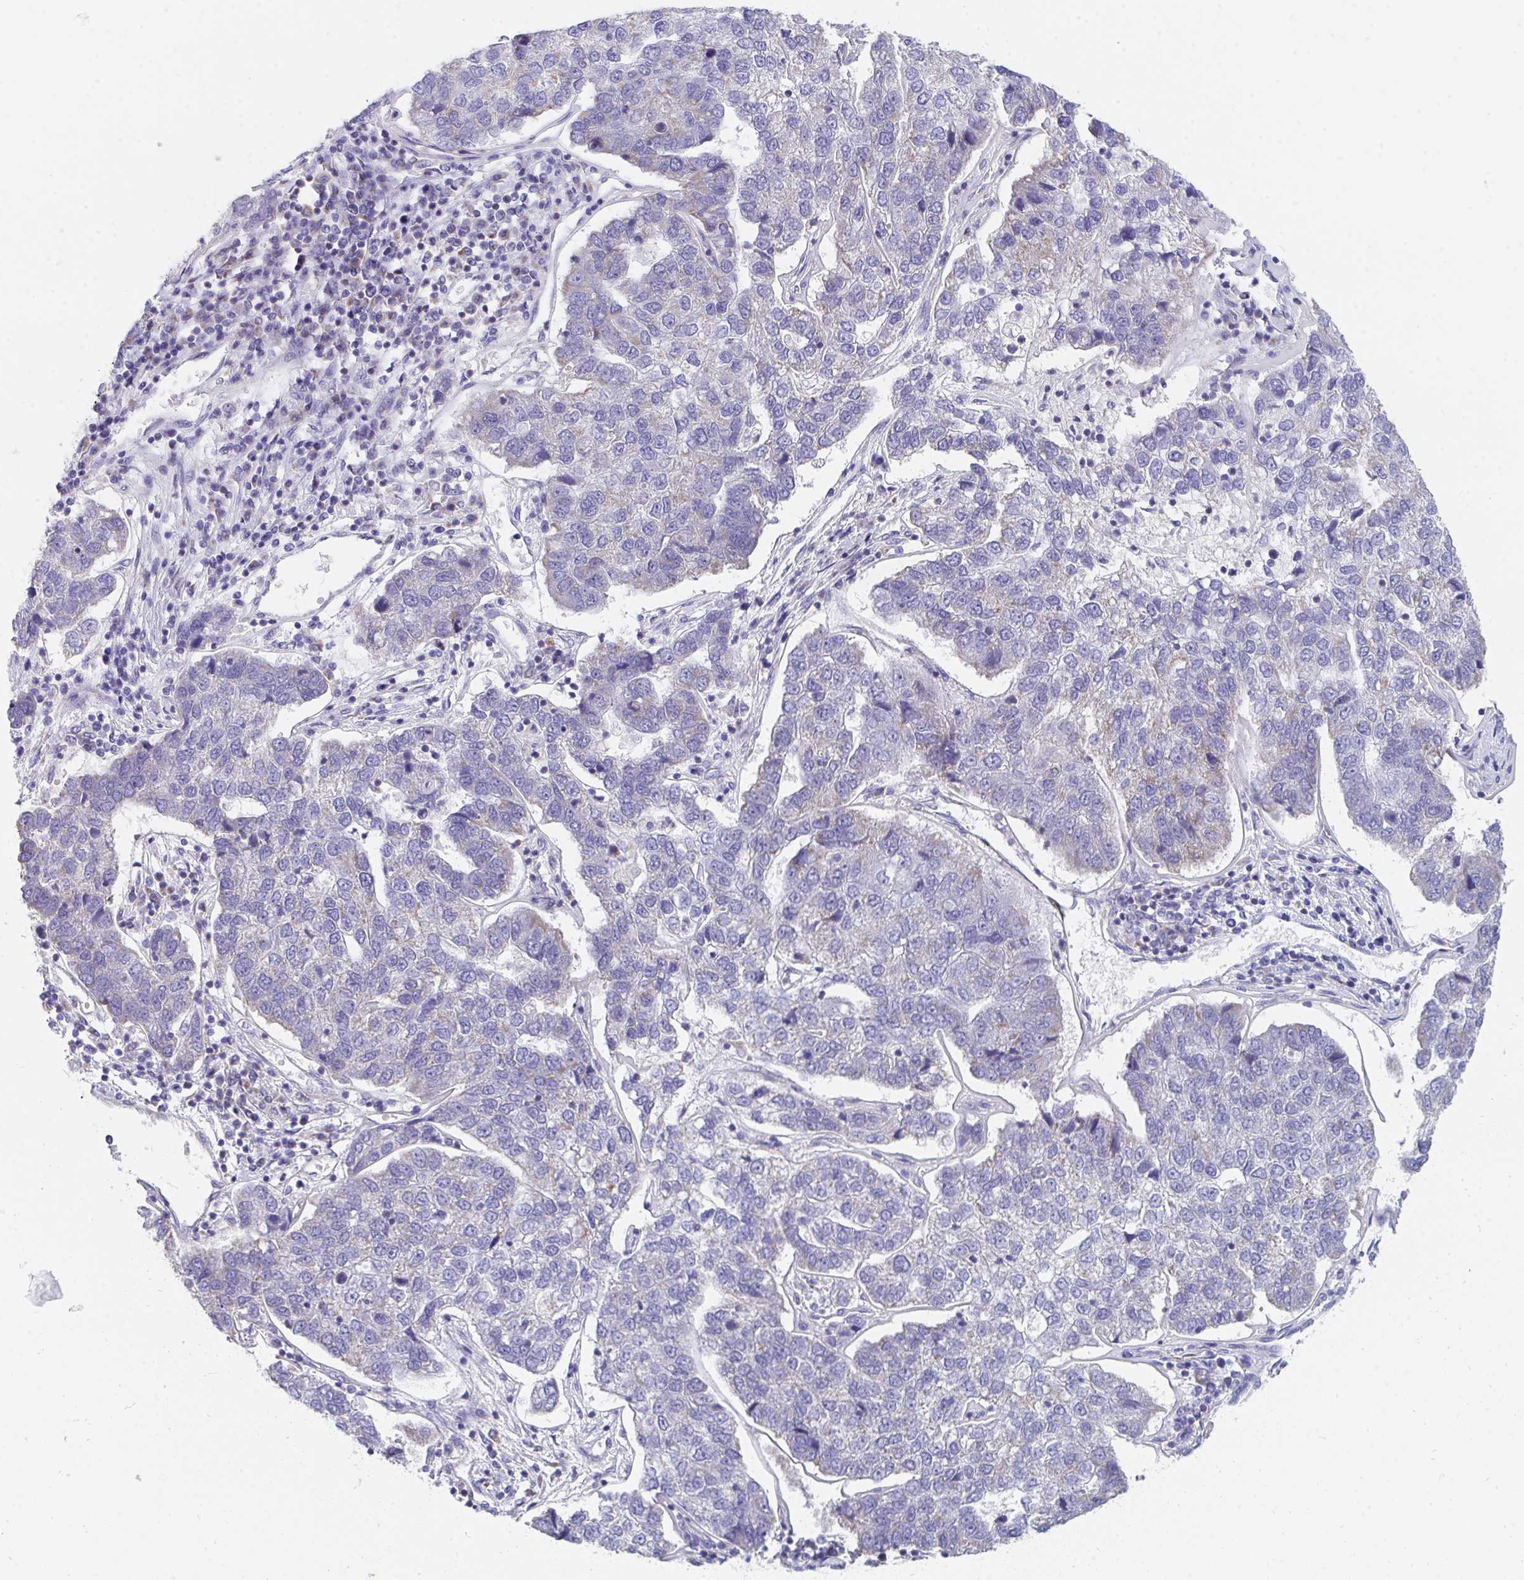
{"staining": {"intensity": "negative", "quantity": "none", "location": "none"}, "tissue": "pancreatic cancer", "cell_type": "Tumor cells", "image_type": "cancer", "snomed": [{"axis": "morphology", "description": "Adenocarcinoma, NOS"}, {"axis": "topography", "description": "Pancreas"}], "caption": "Image shows no significant protein positivity in tumor cells of pancreatic cancer. (DAB immunohistochemistry (IHC) visualized using brightfield microscopy, high magnification).", "gene": "PC", "patient": {"sex": "female", "age": 61}}